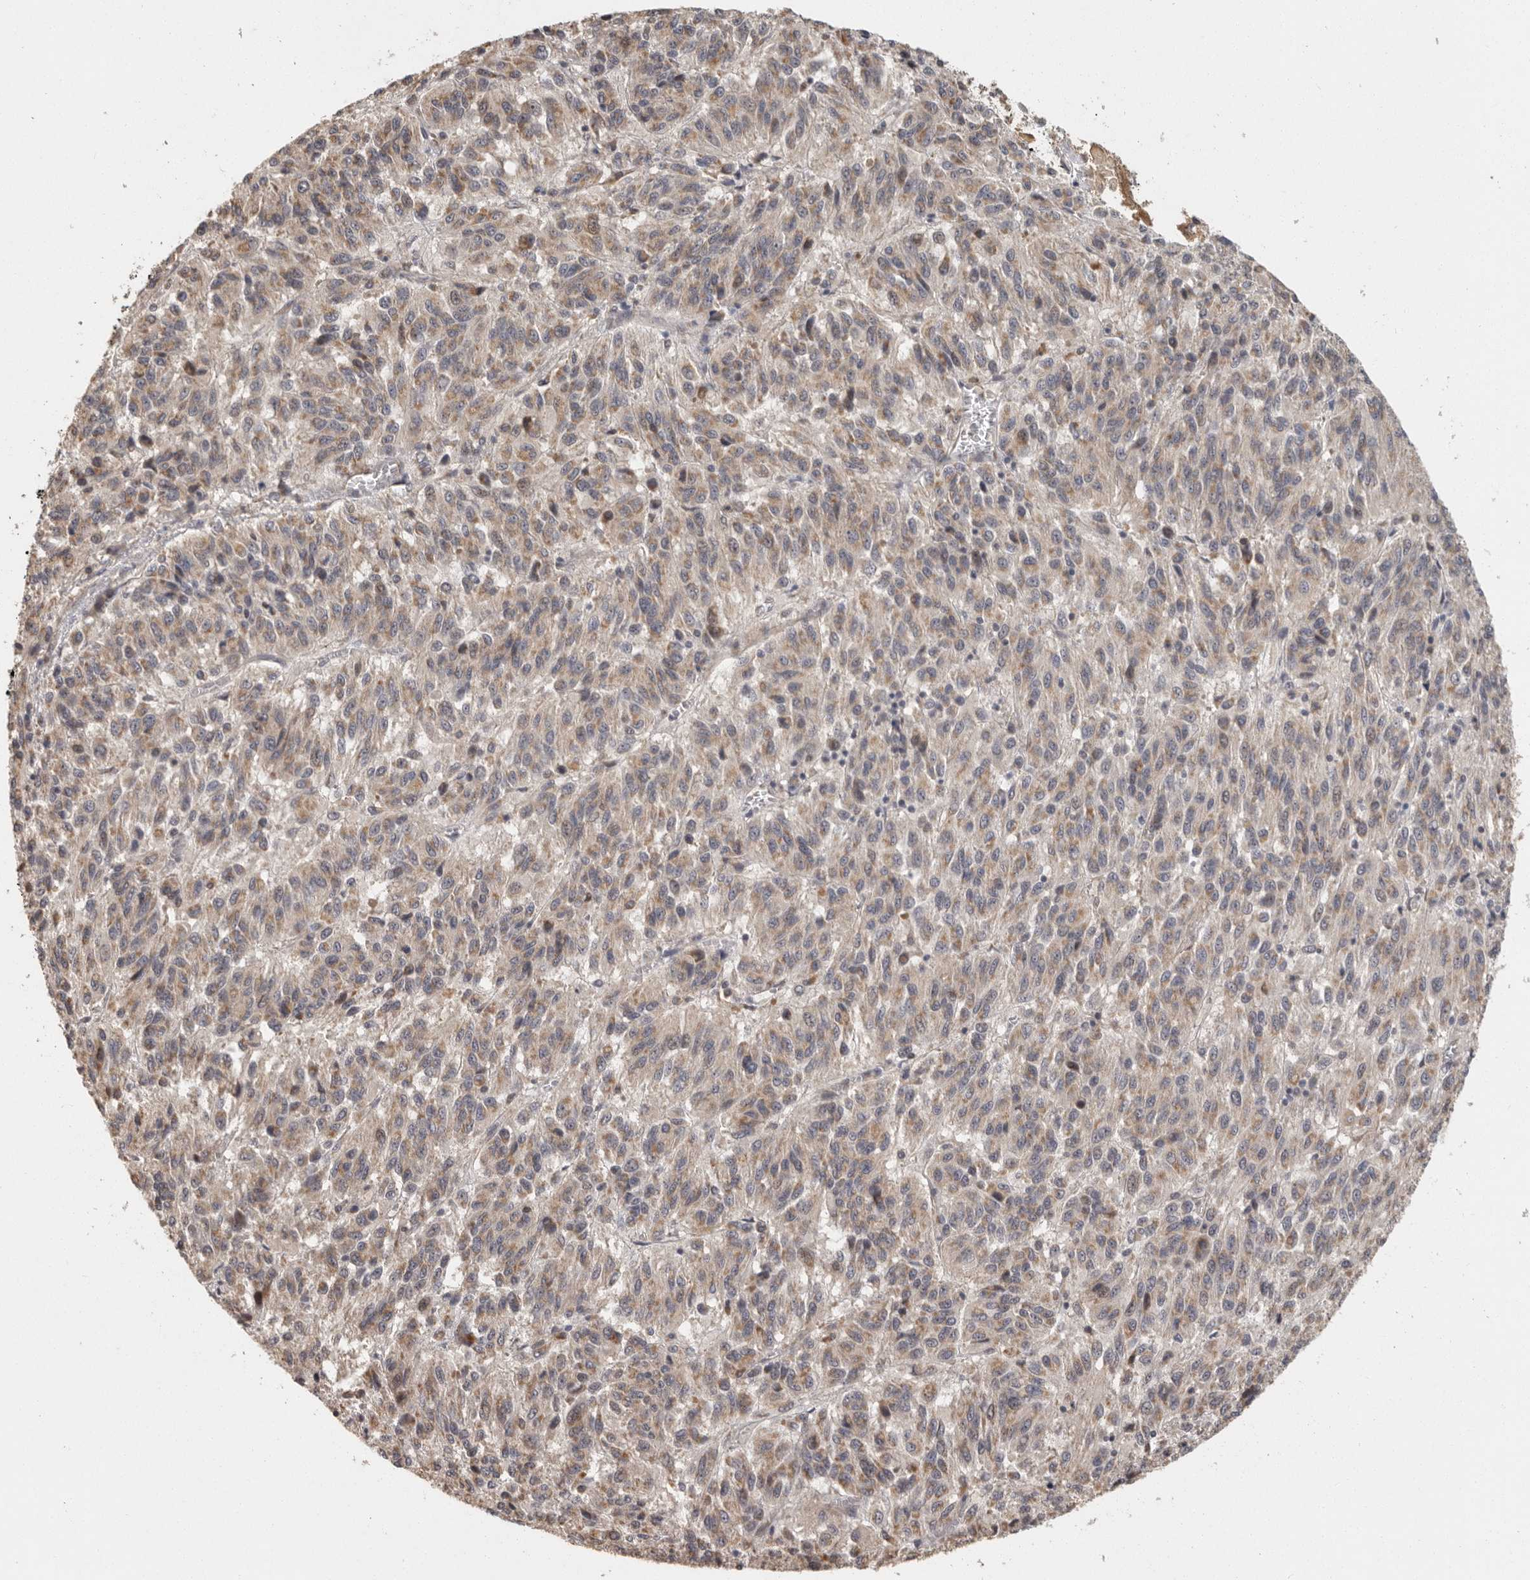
{"staining": {"intensity": "weak", "quantity": "25%-75%", "location": "cytoplasmic/membranous"}, "tissue": "melanoma", "cell_type": "Tumor cells", "image_type": "cancer", "snomed": [{"axis": "morphology", "description": "Malignant melanoma, Metastatic site"}, {"axis": "topography", "description": "Lung"}], "caption": "A micrograph of melanoma stained for a protein exhibits weak cytoplasmic/membranous brown staining in tumor cells. (IHC, brightfield microscopy, high magnification).", "gene": "BAIAP2", "patient": {"sex": "male", "age": 64}}